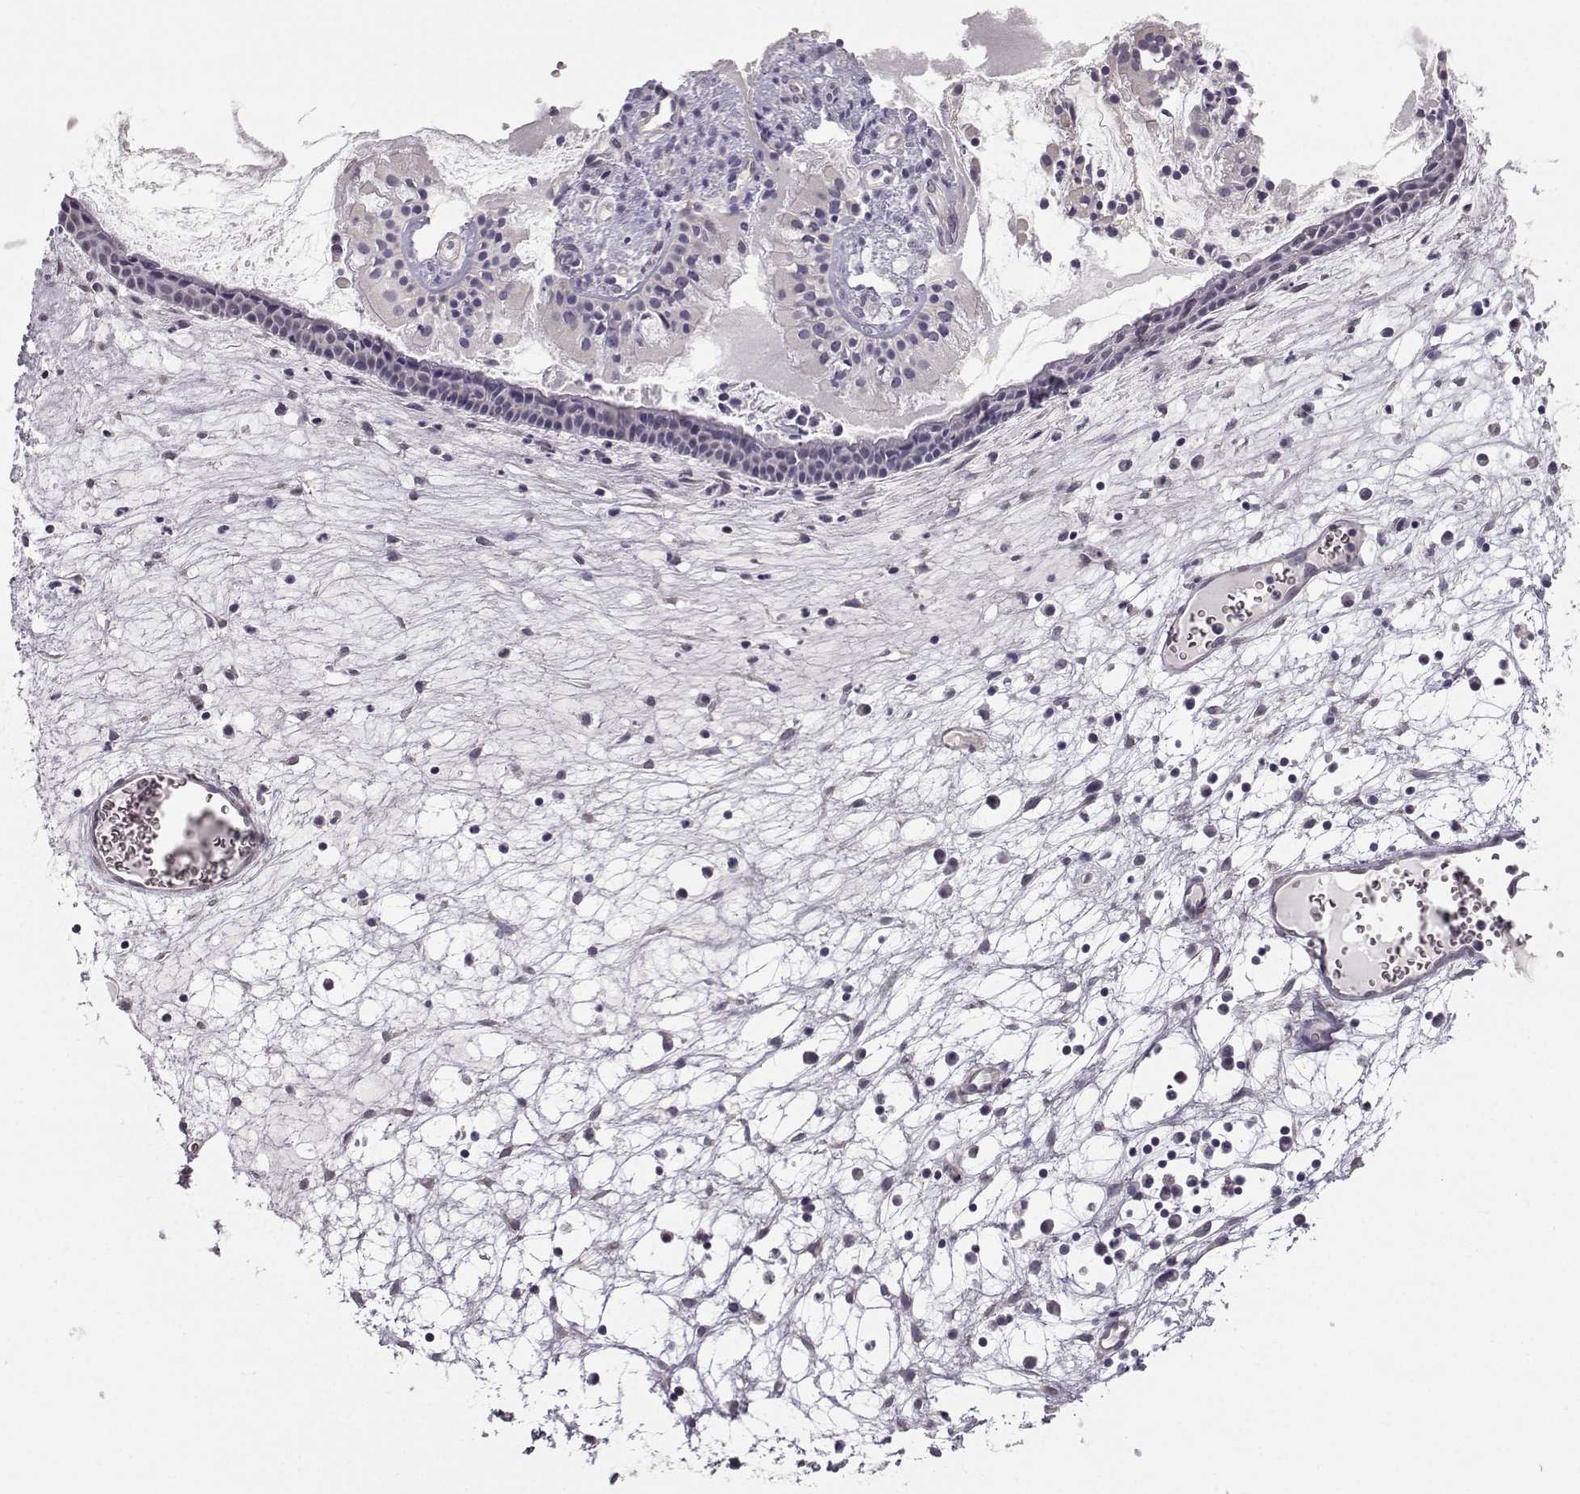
{"staining": {"intensity": "negative", "quantity": "none", "location": "none"}, "tissue": "nasopharynx", "cell_type": "Respiratory epithelial cells", "image_type": "normal", "snomed": [{"axis": "morphology", "description": "Normal tissue, NOS"}, {"axis": "topography", "description": "Nasopharynx"}], "caption": "This is an immunohistochemistry histopathology image of normal nasopharynx. There is no expression in respiratory epithelial cells.", "gene": "TSPYL5", "patient": {"sex": "male", "age": 31}}